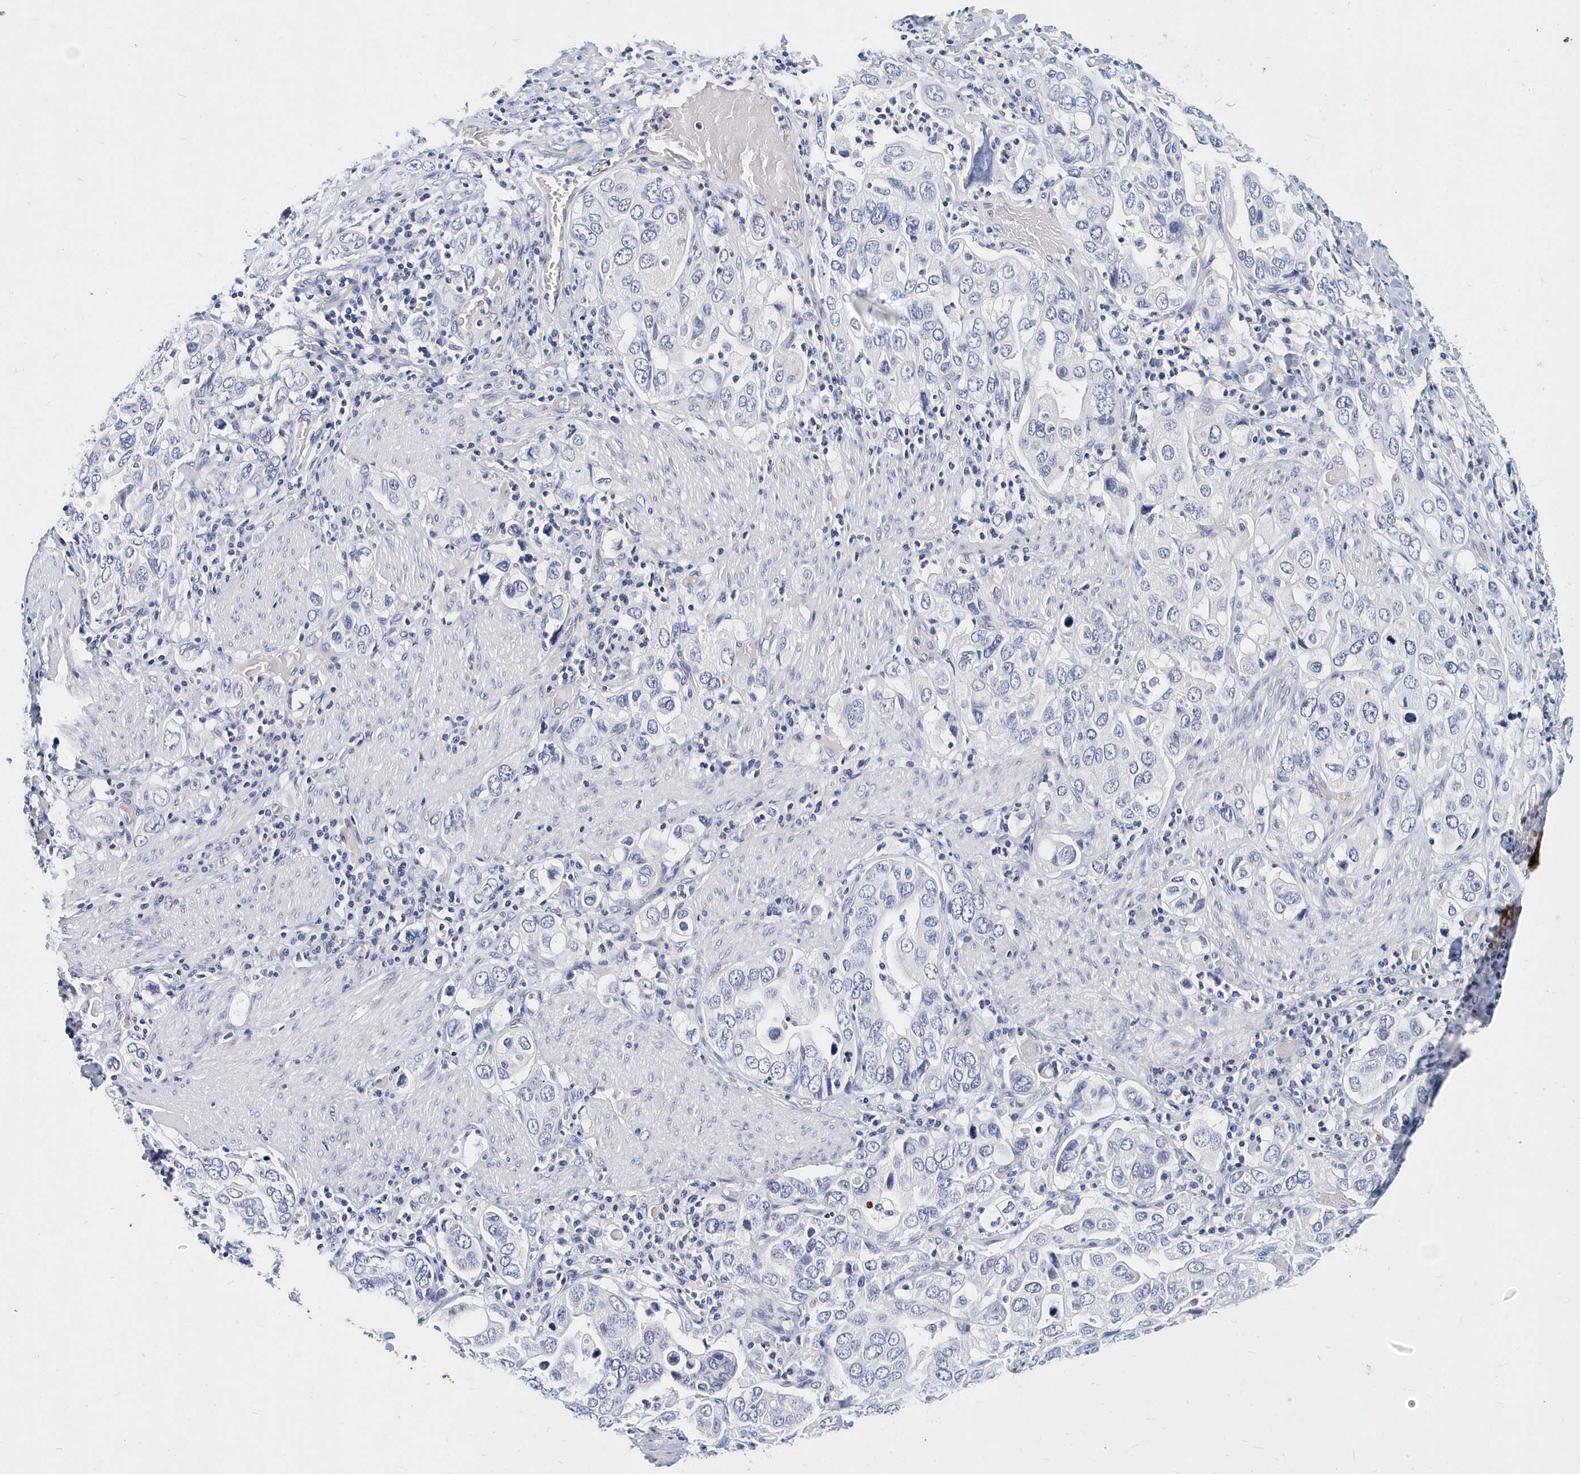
{"staining": {"intensity": "negative", "quantity": "none", "location": "none"}, "tissue": "stomach cancer", "cell_type": "Tumor cells", "image_type": "cancer", "snomed": [{"axis": "morphology", "description": "Adenocarcinoma, NOS"}, {"axis": "topography", "description": "Stomach, upper"}], "caption": "High magnification brightfield microscopy of stomach adenocarcinoma stained with DAB (3,3'-diaminobenzidine) (brown) and counterstained with hematoxylin (blue): tumor cells show no significant staining. (DAB immunohistochemistry (IHC), high magnification).", "gene": "ITGA2B", "patient": {"sex": "male", "age": 62}}